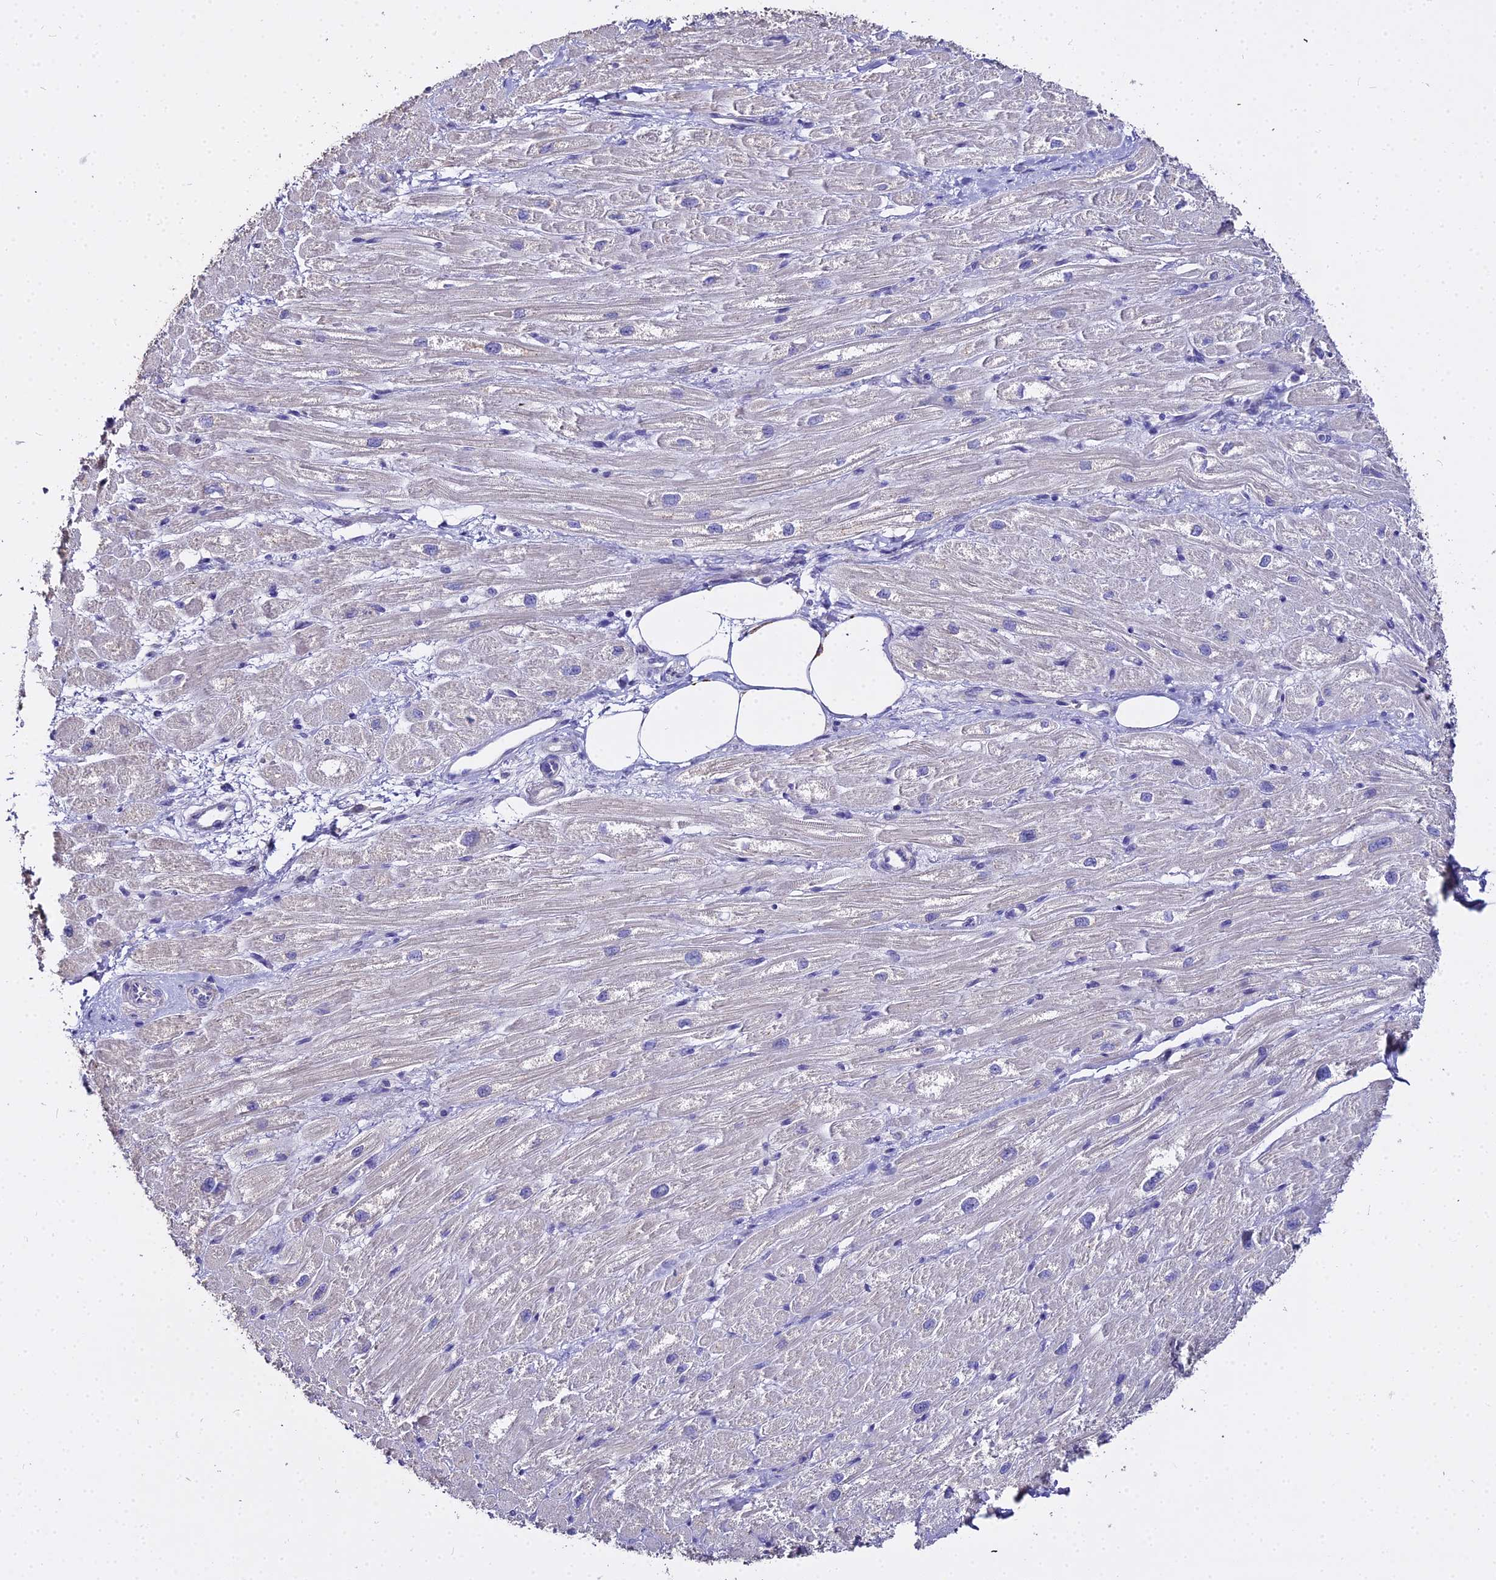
{"staining": {"intensity": "negative", "quantity": "none", "location": "none"}, "tissue": "heart muscle", "cell_type": "Cardiomyocytes", "image_type": "normal", "snomed": [{"axis": "morphology", "description": "Normal tissue, NOS"}, {"axis": "topography", "description": "Heart"}], "caption": "Immunohistochemistry (IHC) photomicrograph of benign human heart muscle stained for a protein (brown), which exhibits no staining in cardiomyocytes.", "gene": "GLYAT", "patient": {"sex": "male", "age": 65}}